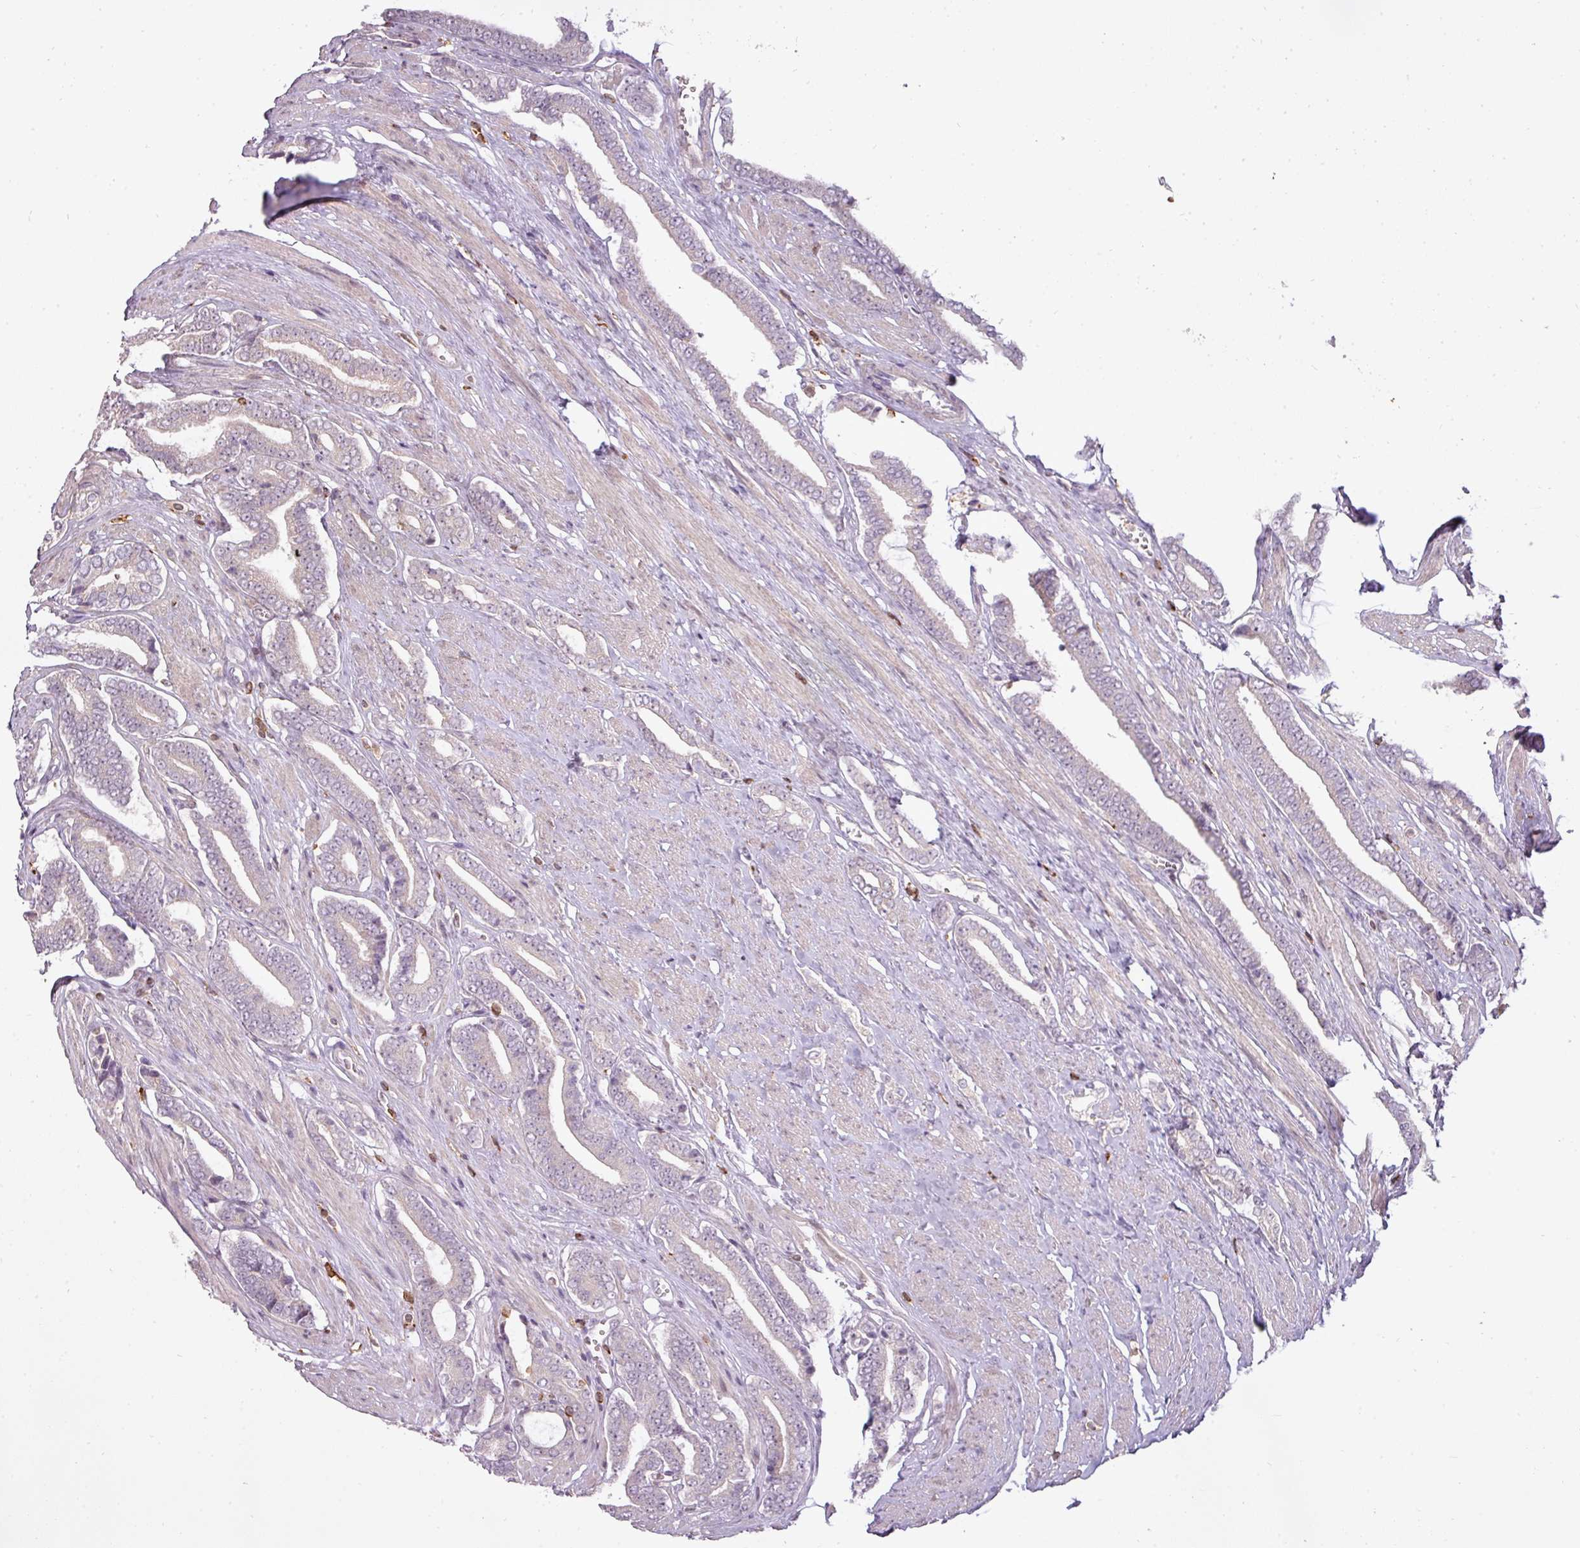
{"staining": {"intensity": "negative", "quantity": "none", "location": "none"}, "tissue": "prostate cancer", "cell_type": "Tumor cells", "image_type": "cancer", "snomed": [{"axis": "morphology", "description": "Adenocarcinoma, NOS"}, {"axis": "topography", "description": "Prostate and seminal vesicle, NOS"}], "caption": "Histopathology image shows no protein expression in tumor cells of prostate cancer tissue. (DAB (3,3'-diaminobenzidine) immunohistochemistry (IHC), high magnification).", "gene": "STK4", "patient": {"sex": "male", "age": 76}}